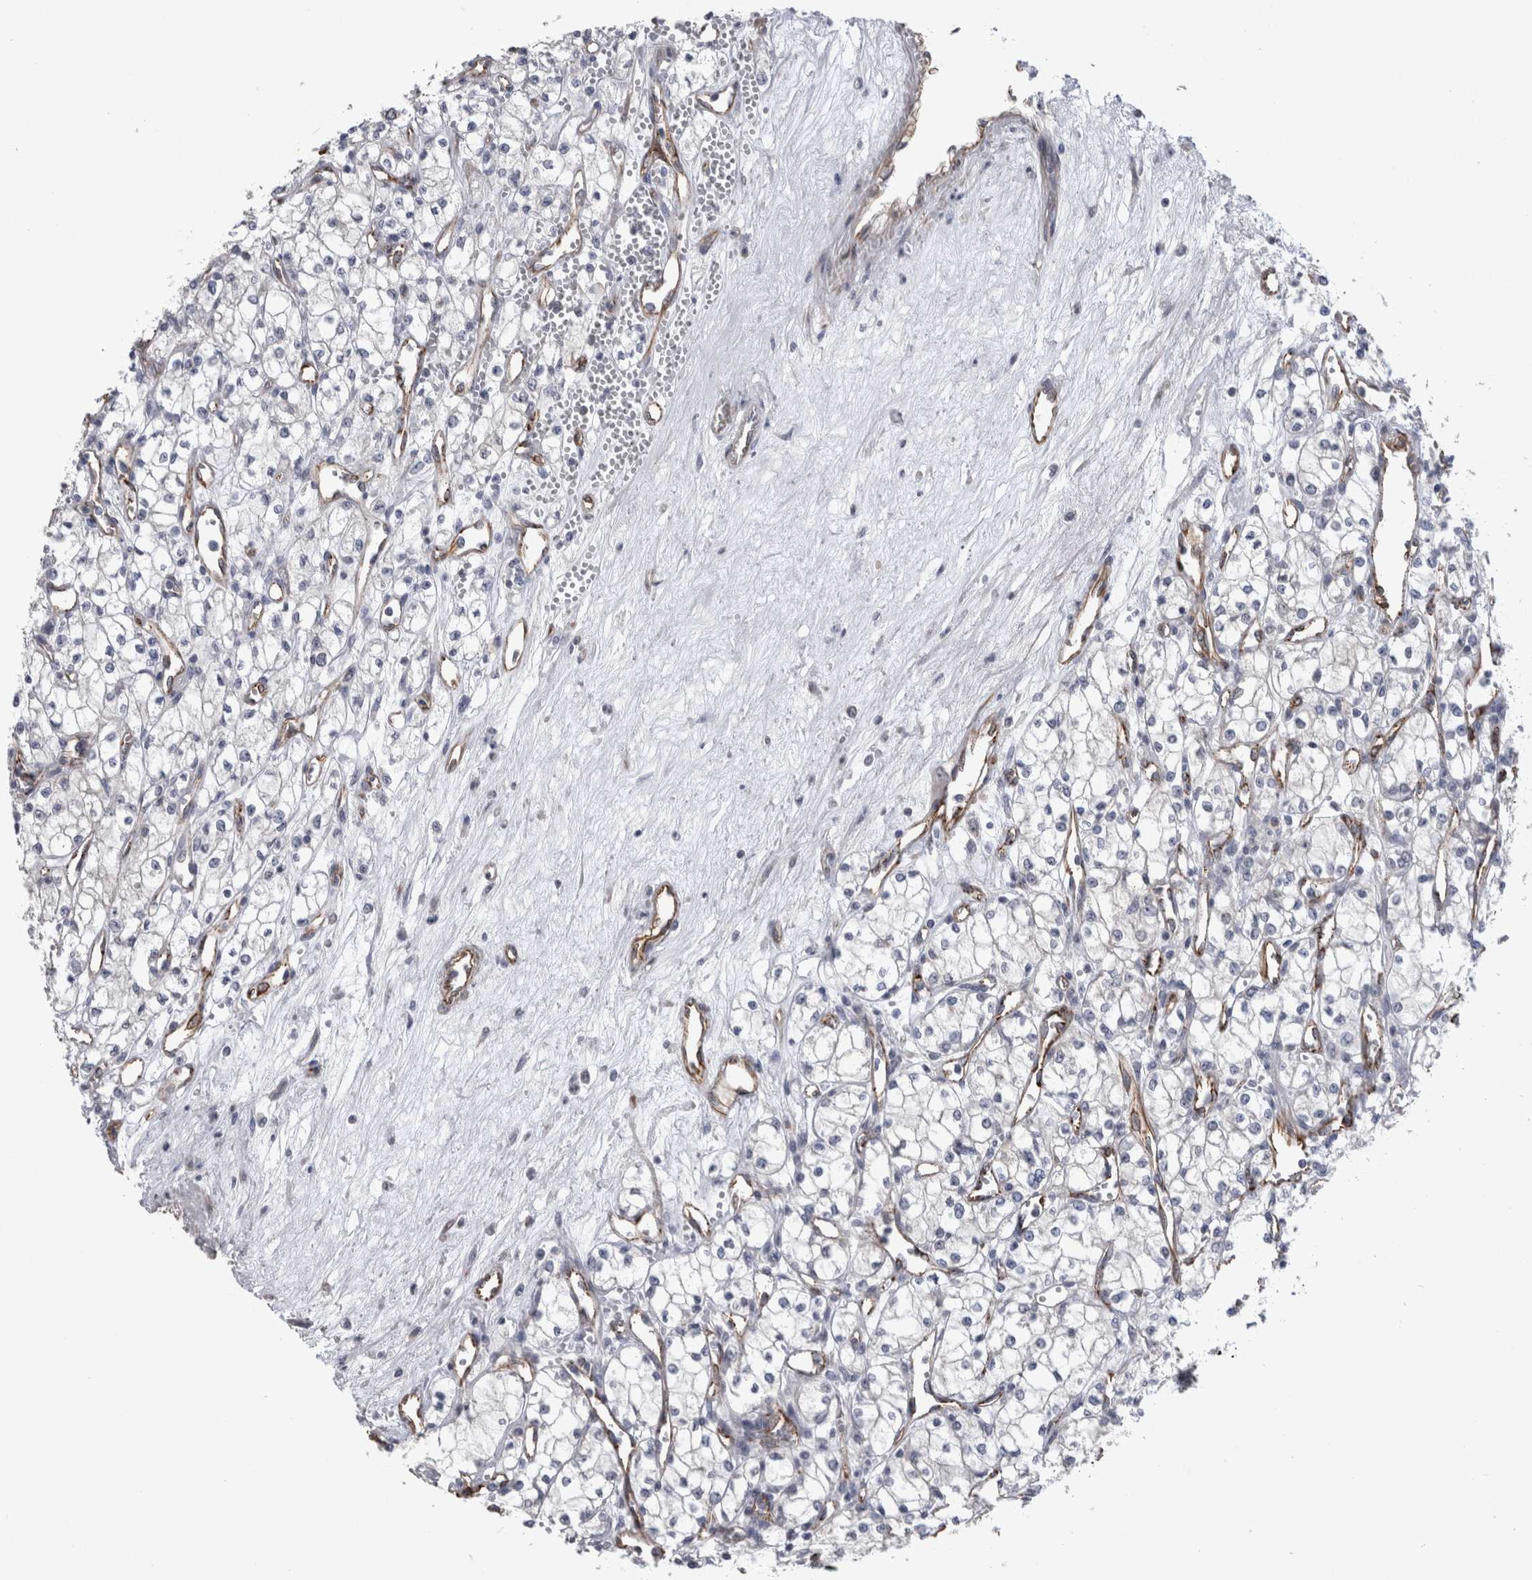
{"staining": {"intensity": "negative", "quantity": "none", "location": "none"}, "tissue": "renal cancer", "cell_type": "Tumor cells", "image_type": "cancer", "snomed": [{"axis": "morphology", "description": "Adenocarcinoma, NOS"}, {"axis": "topography", "description": "Kidney"}], "caption": "Immunohistochemical staining of renal adenocarcinoma shows no significant staining in tumor cells.", "gene": "ACOT7", "patient": {"sex": "male", "age": 59}}